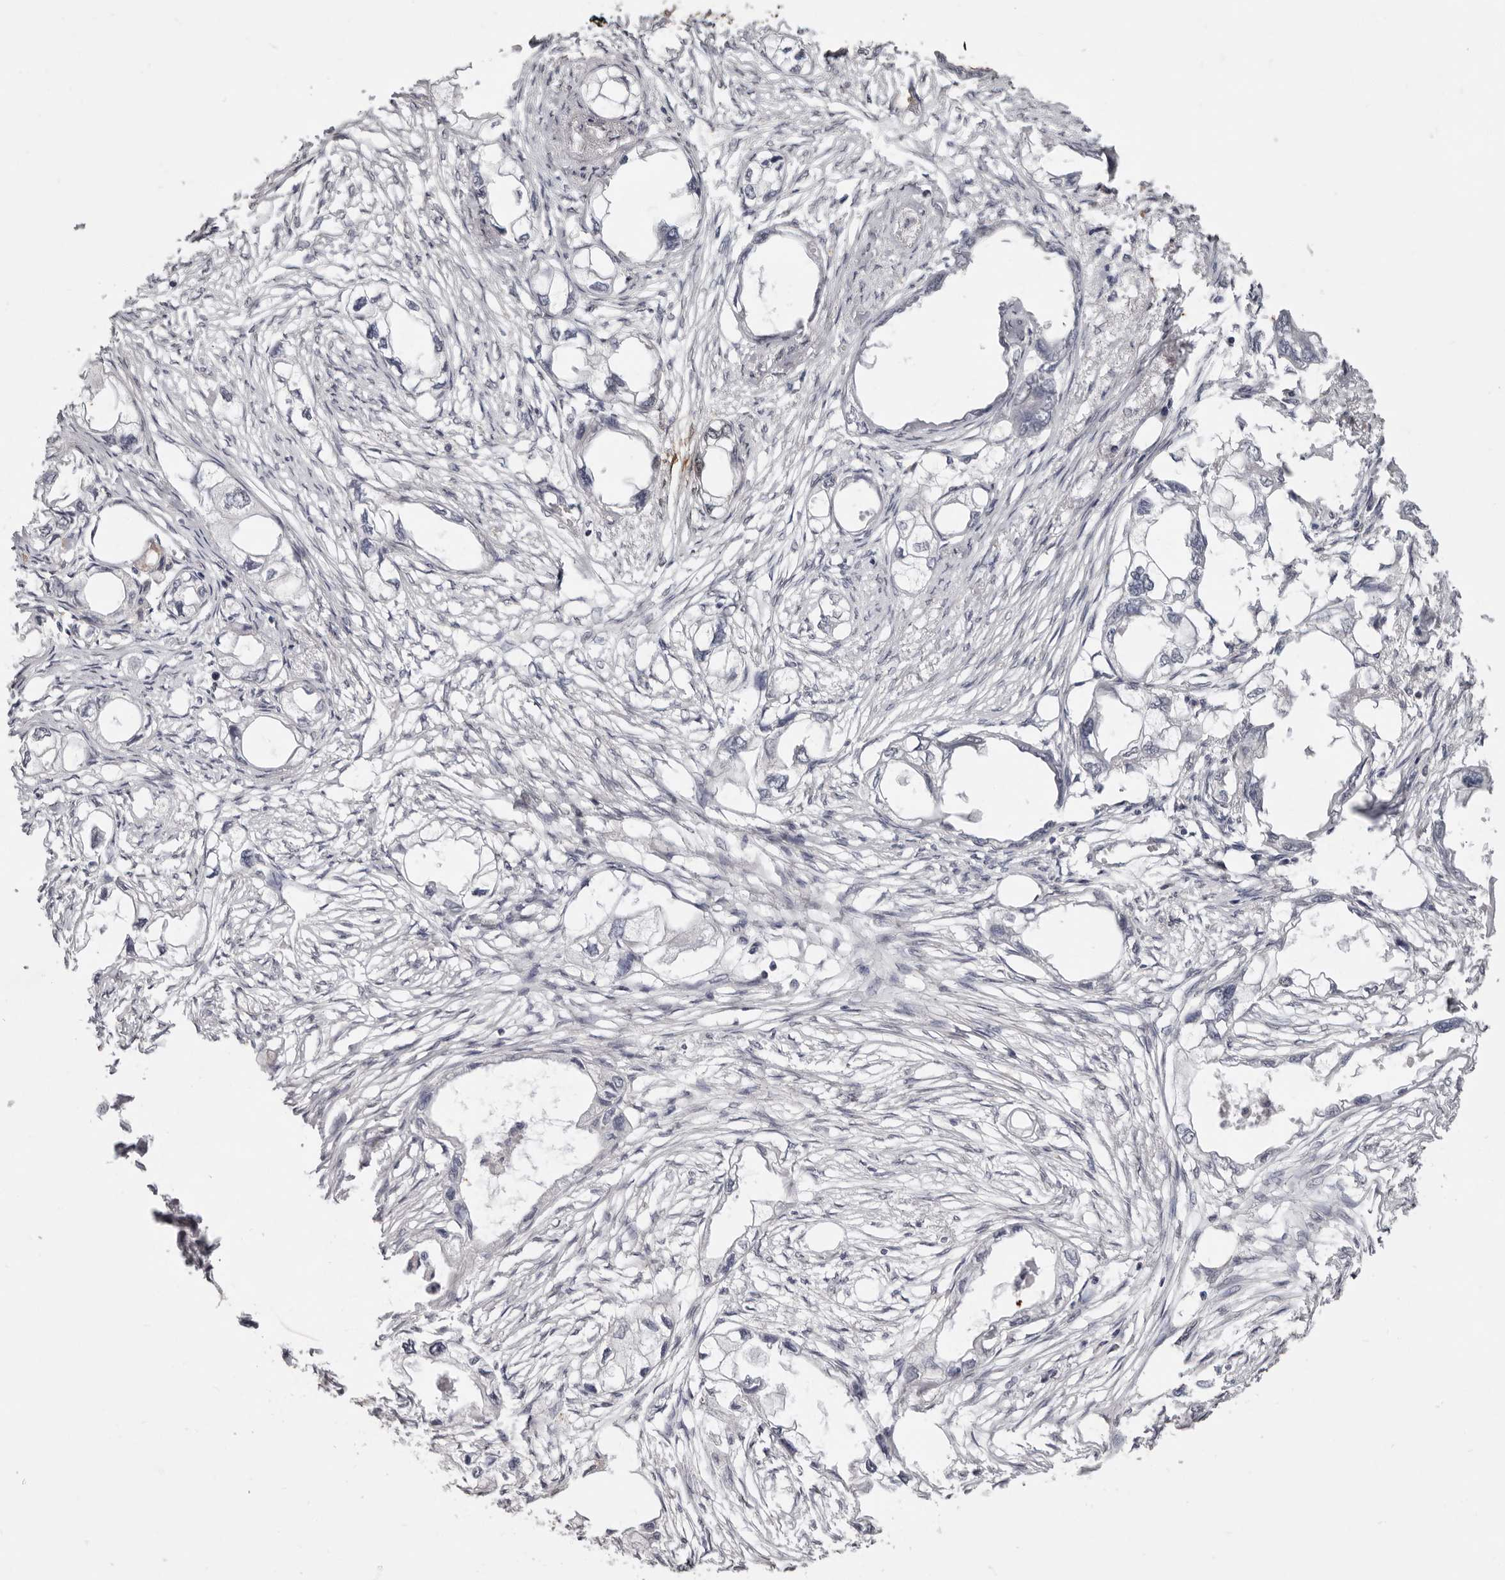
{"staining": {"intensity": "negative", "quantity": "none", "location": "none"}, "tissue": "endometrial cancer", "cell_type": "Tumor cells", "image_type": "cancer", "snomed": [{"axis": "morphology", "description": "Adenocarcinoma, NOS"}, {"axis": "morphology", "description": "Adenocarcinoma, metastatic, NOS"}, {"axis": "topography", "description": "Adipose tissue"}, {"axis": "topography", "description": "Endometrium"}], "caption": "DAB (3,3'-diaminobenzidine) immunohistochemical staining of human endometrial cancer (adenocarcinoma) reveals no significant staining in tumor cells. (Stains: DAB (3,3'-diaminobenzidine) IHC with hematoxylin counter stain, Microscopy: brightfield microscopy at high magnification).", "gene": "LINGO2", "patient": {"sex": "female", "age": 67}}